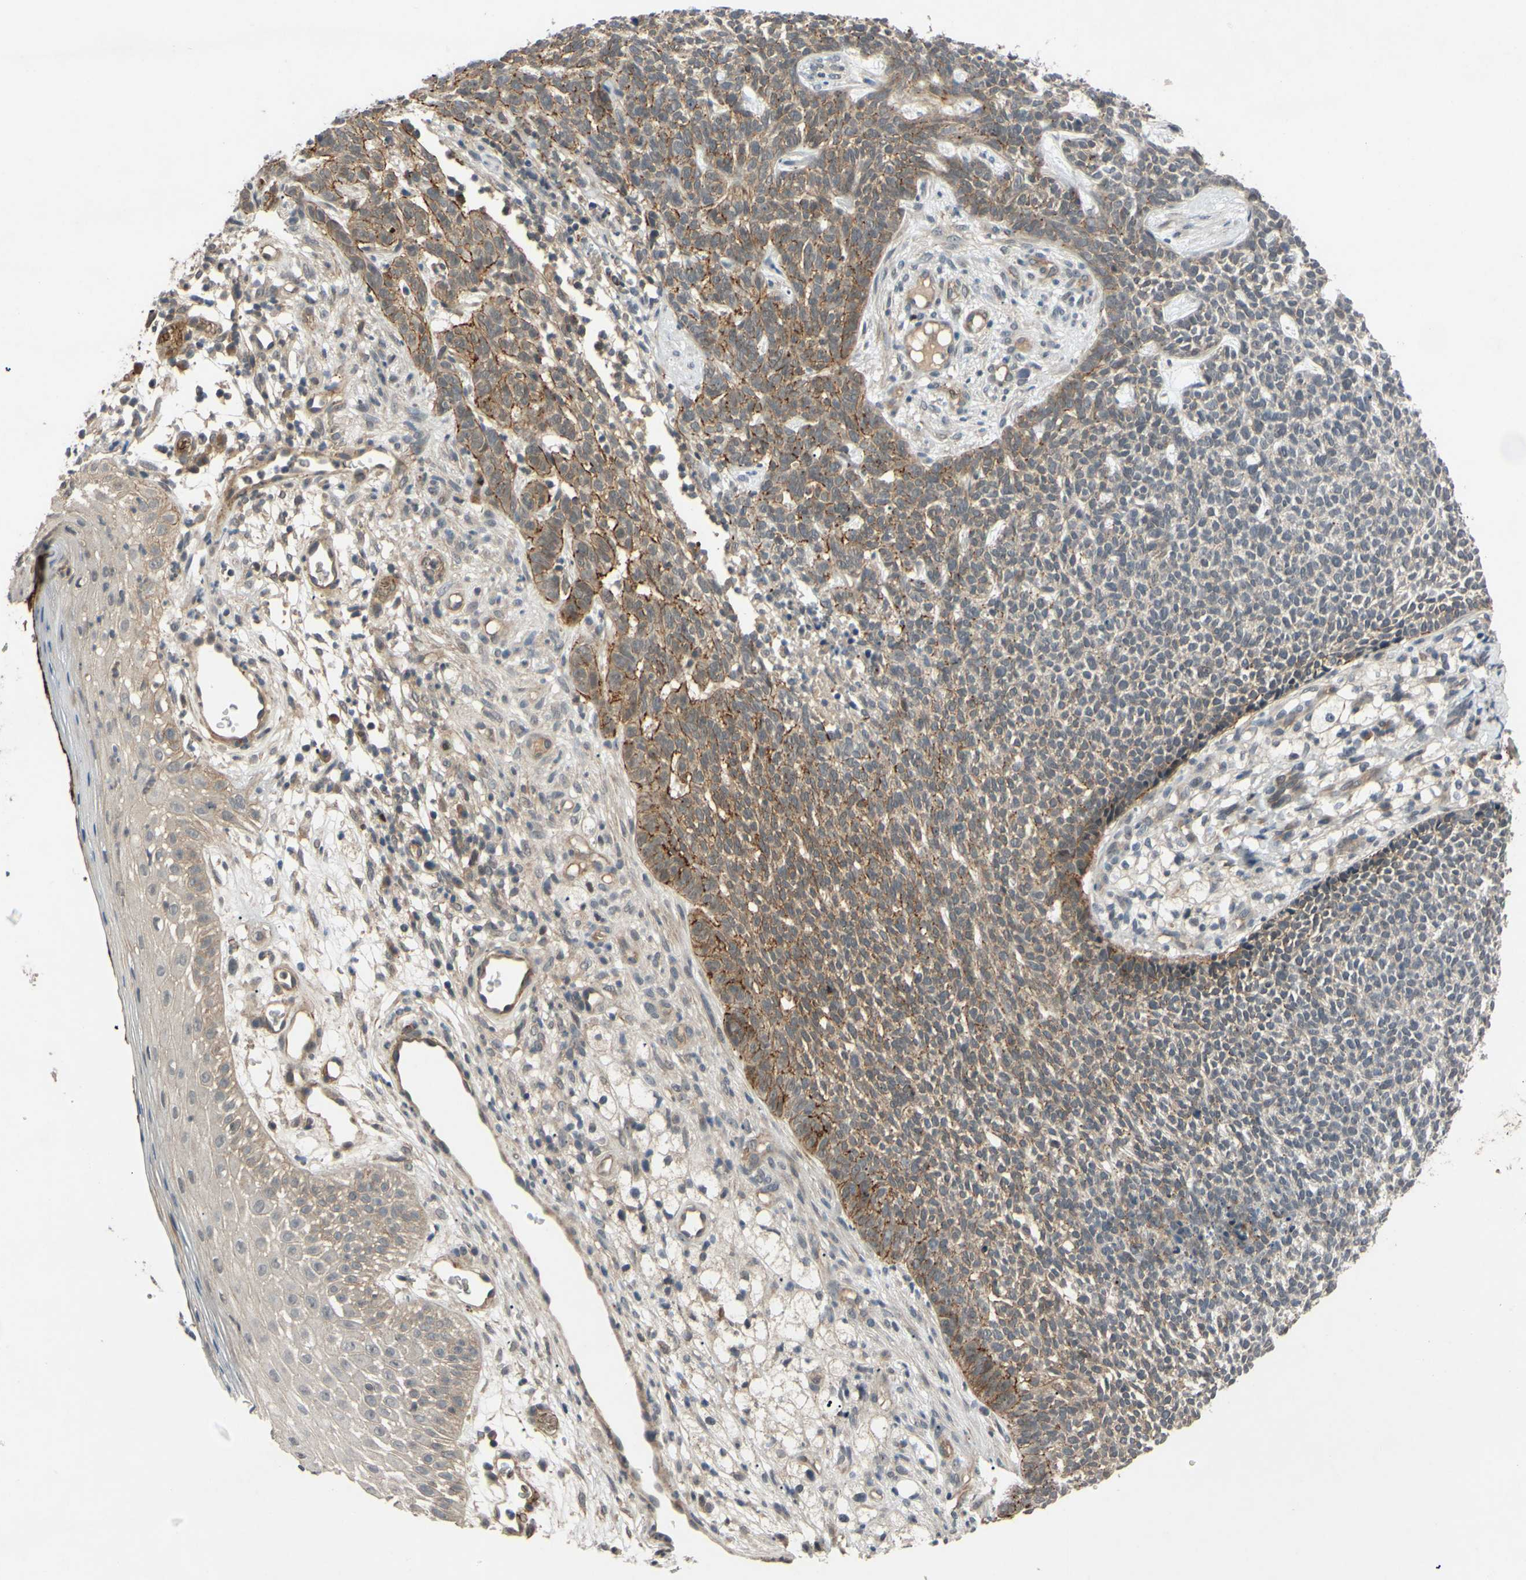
{"staining": {"intensity": "moderate", "quantity": "25%-75%", "location": "cytoplasmic/membranous"}, "tissue": "skin cancer", "cell_type": "Tumor cells", "image_type": "cancer", "snomed": [{"axis": "morphology", "description": "Basal cell carcinoma"}, {"axis": "topography", "description": "Skin"}], "caption": "Skin cancer (basal cell carcinoma) stained for a protein displays moderate cytoplasmic/membranous positivity in tumor cells.", "gene": "ALK", "patient": {"sex": "female", "age": 84}}